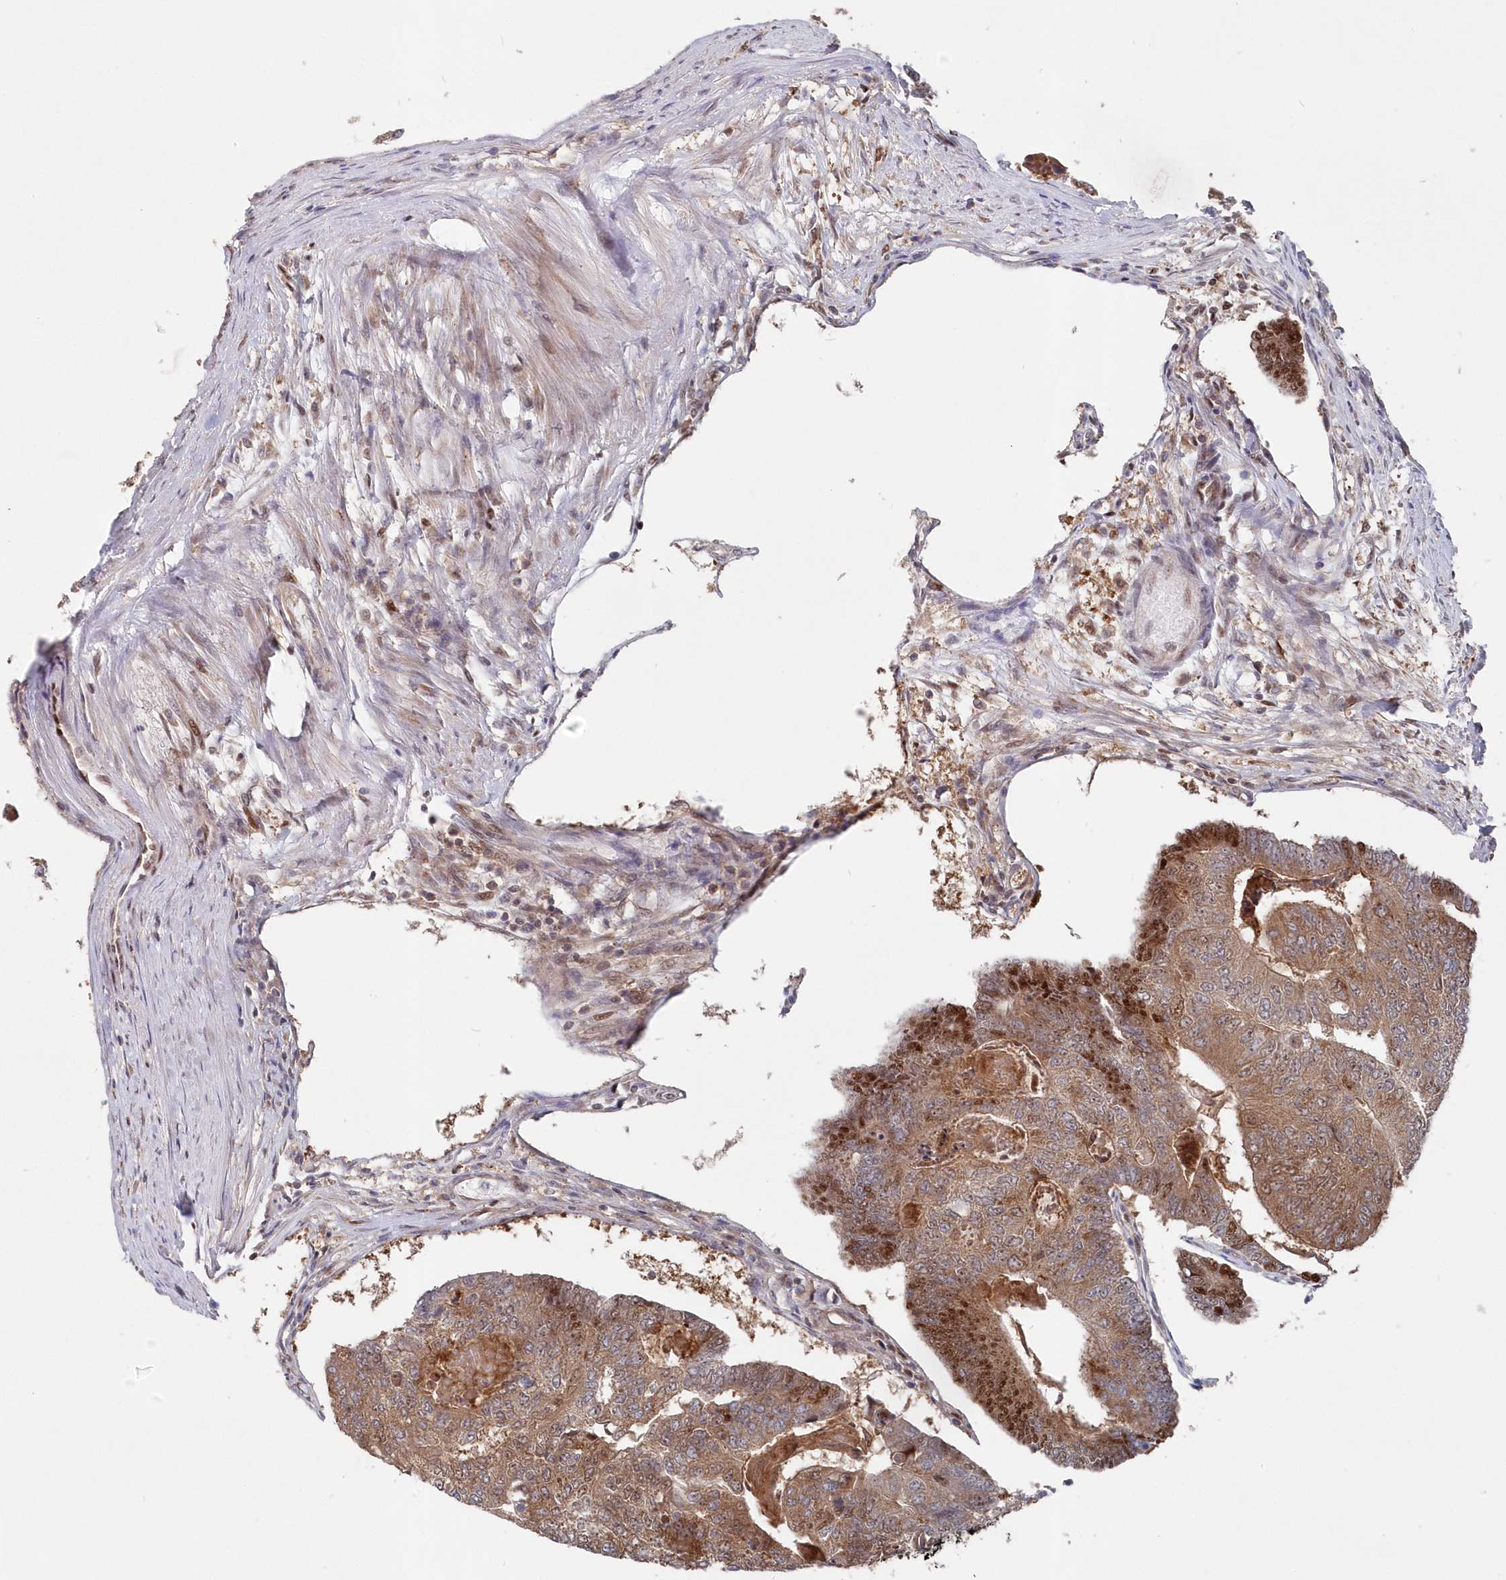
{"staining": {"intensity": "moderate", "quantity": ">75%", "location": "cytoplasmic/membranous,nuclear"}, "tissue": "colorectal cancer", "cell_type": "Tumor cells", "image_type": "cancer", "snomed": [{"axis": "morphology", "description": "Adenocarcinoma, NOS"}, {"axis": "topography", "description": "Colon"}], "caption": "IHC of human colorectal adenocarcinoma demonstrates medium levels of moderate cytoplasmic/membranous and nuclear staining in about >75% of tumor cells. Nuclei are stained in blue.", "gene": "ABHD14B", "patient": {"sex": "female", "age": 67}}